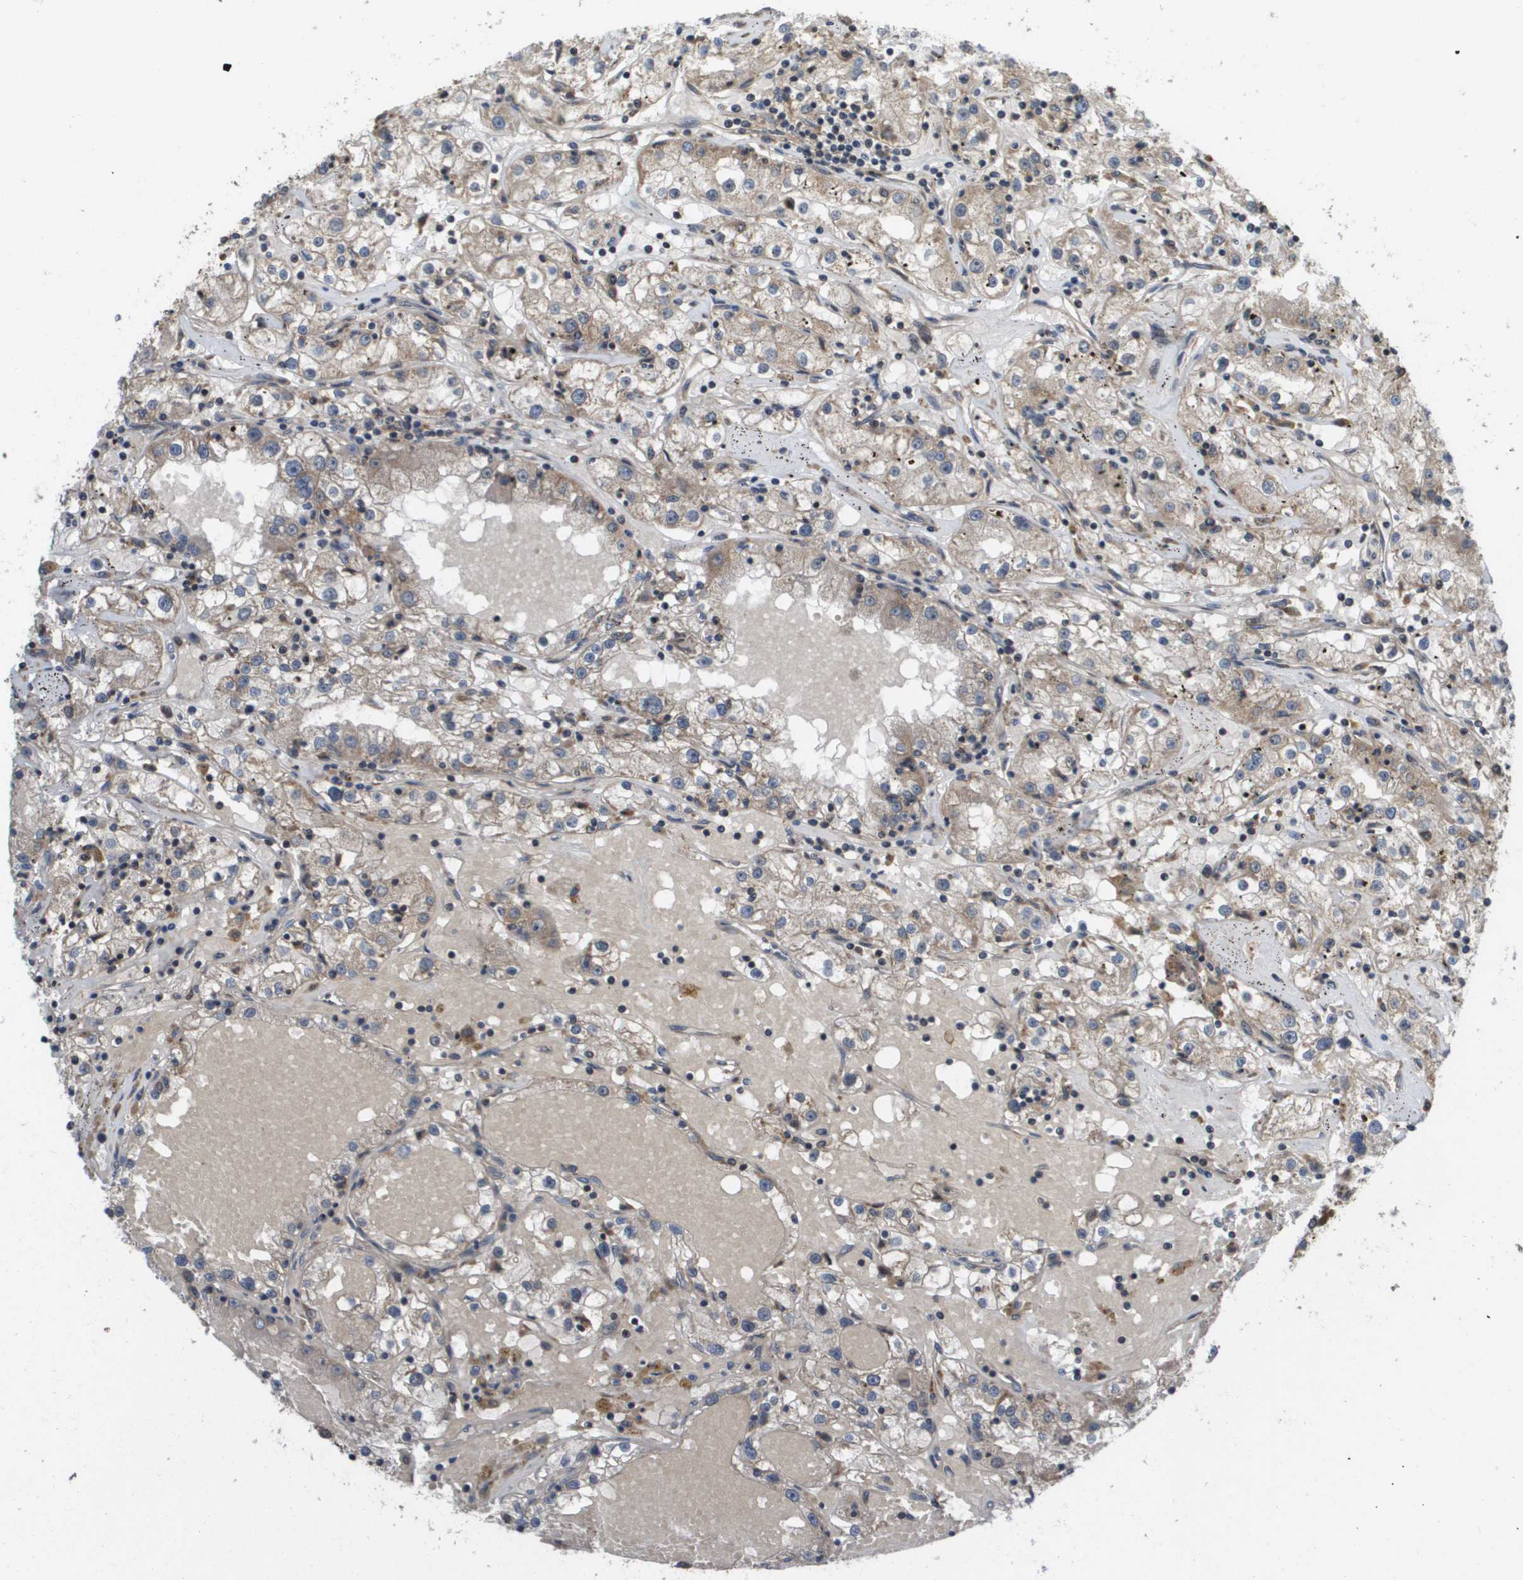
{"staining": {"intensity": "weak", "quantity": "25%-75%", "location": "cytoplasmic/membranous"}, "tissue": "renal cancer", "cell_type": "Tumor cells", "image_type": "cancer", "snomed": [{"axis": "morphology", "description": "Adenocarcinoma, NOS"}, {"axis": "topography", "description": "Kidney"}], "caption": "The photomicrograph demonstrates a brown stain indicating the presence of a protein in the cytoplasmic/membranous of tumor cells in renal cancer (adenocarcinoma).", "gene": "RBM38", "patient": {"sex": "male", "age": 56}}